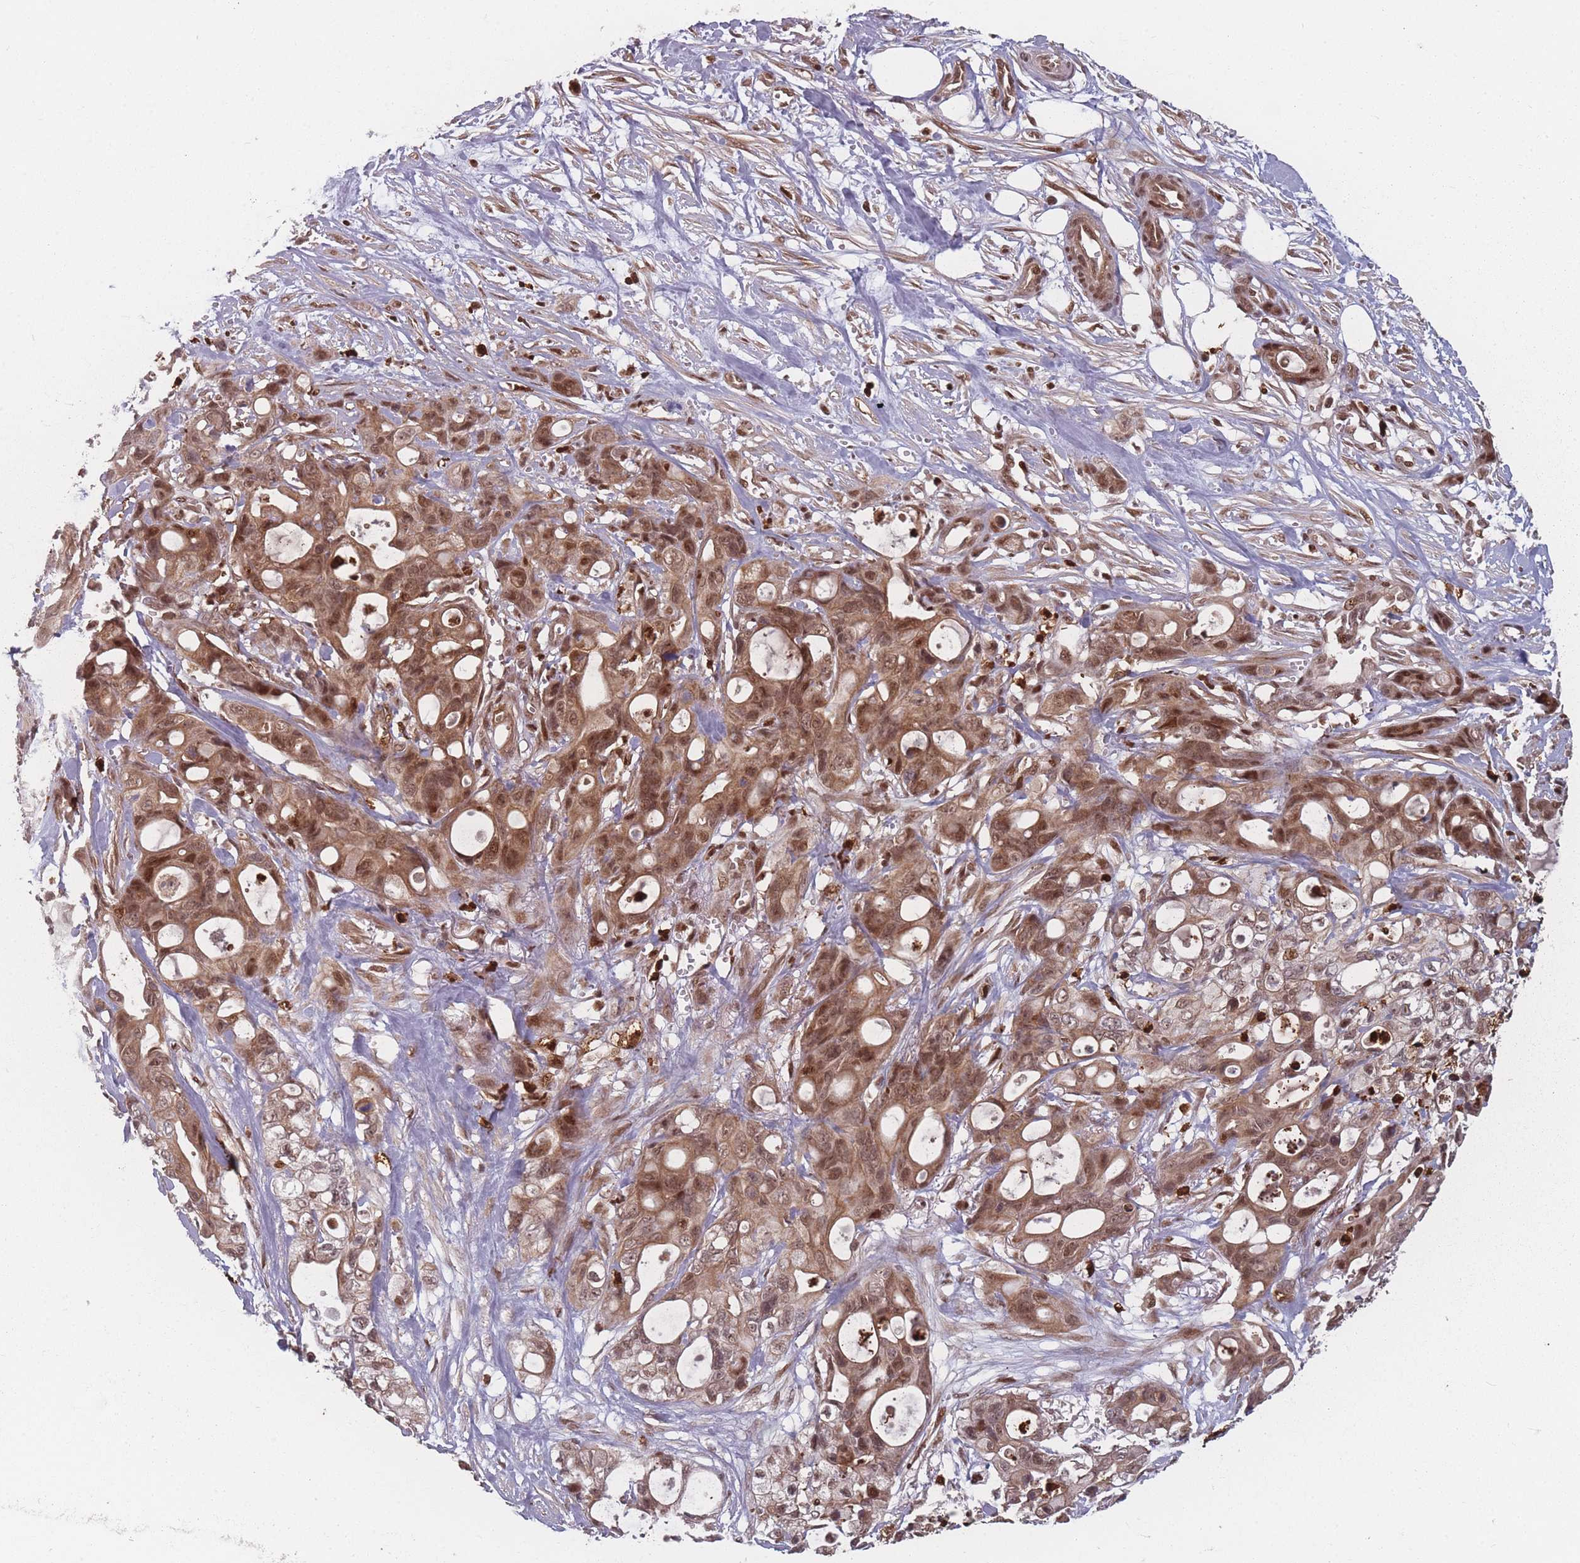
{"staining": {"intensity": "moderate", "quantity": ">75%", "location": "cytoplasmic/membranous,nuclear"}, "tissue": "ovarian cancer", "cell_type": "Tumor cells", "image_type": "cancer", "snomed": [{"axis": "morphology", "description": "Cystadenocarcinoma, mucinous, NOS"}, {"axis": "topography", "description": "Ovary"}], "caption": "Protein expression analysis of human ovarian cancer reveals moderate cytoplasmic/membranous and nuclear expression in about >75% of tumor cells.", "gene": "WDR55", "patient": {"sex": "female", "age": 70}}